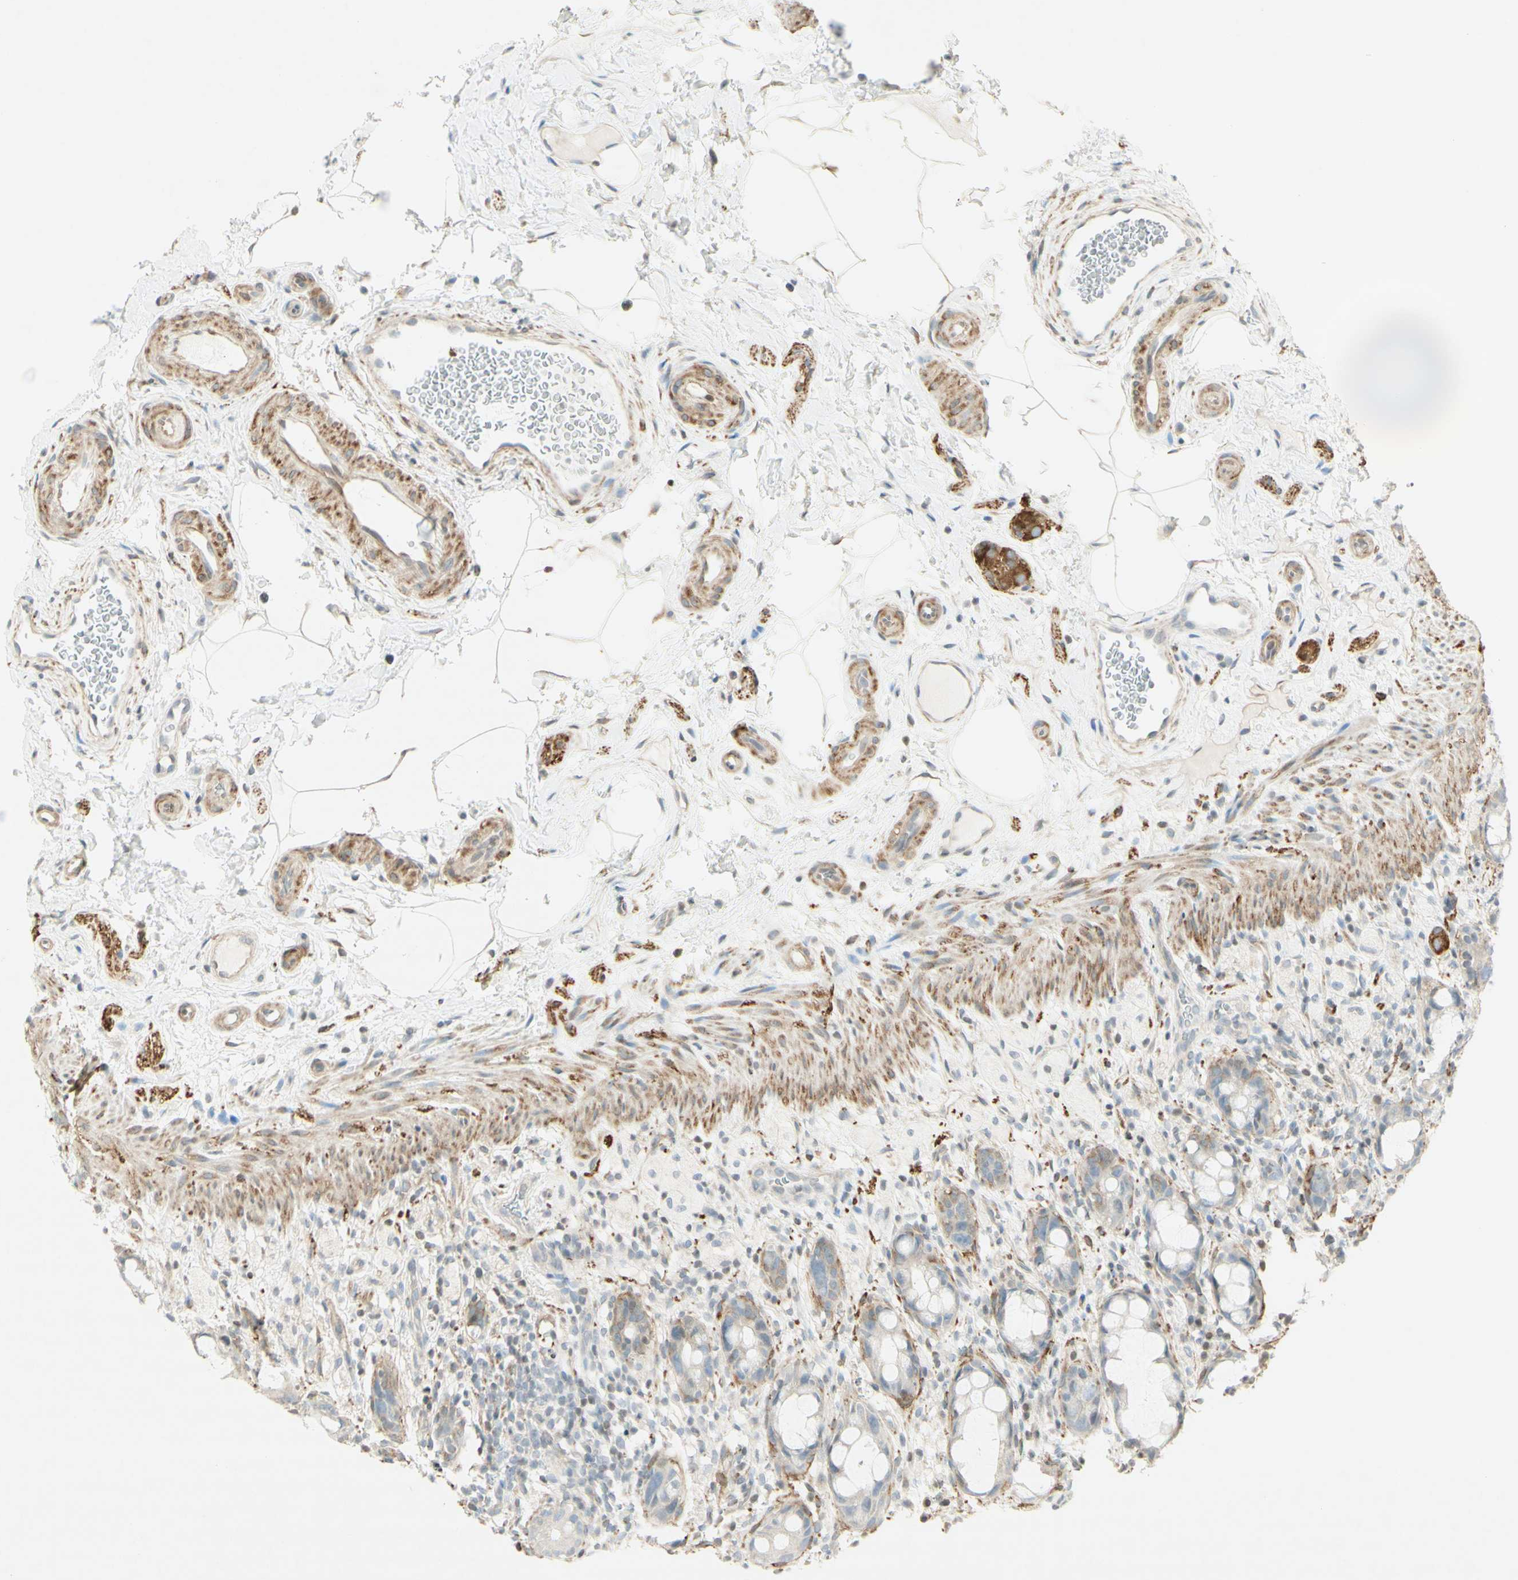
{"staining": {"intensity": "weak", "quantity": "<25%", "location": "cytoplasmic/membranous"}, "tissue": "rectum", "cell_type": "Glandular cells", "image_type": "normal", "snomed": [{"axis": "morphology", "description": "Normal tissue, NOS"}, {"axis": "topography", "description": "Rectum"}], "caption": "DAB immunohistochemical staining of benign rectum shows no significant positivity in glandular cells. (DAB (3,3'-diaminobenzidine) immunohistochemistry with hematoxylin counter stain).", "gene": "MAP1B", "patient": {"sex": "male", "age": 44}}